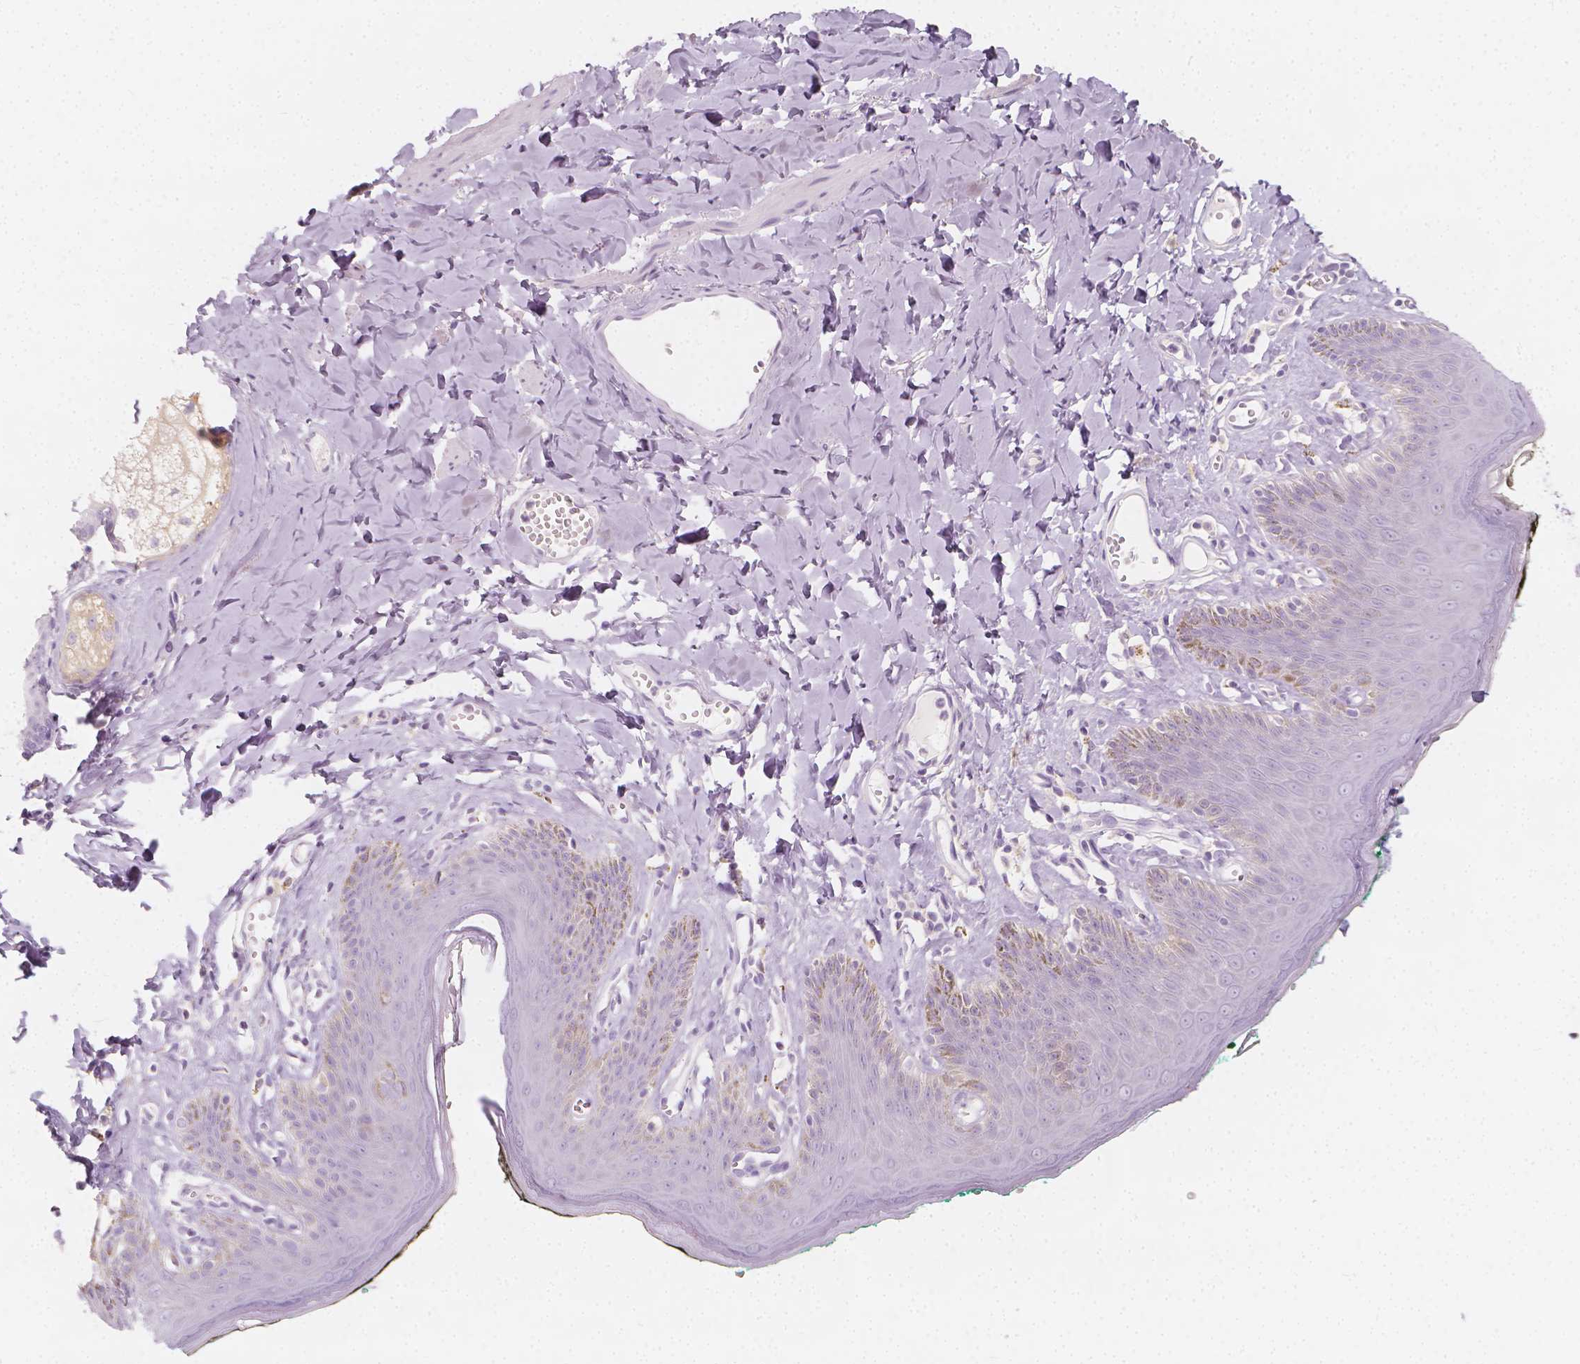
{"staining": {"intensity": "negative", "quantity": "none", "location": "none"}, "tissue": "skin", "cell_type": "Epidermal cells", "image_type": "normal", "snomed": [{"axis": "morphology", "description": "Normal tissue, NOS"}, {"axis": "topography", "description": "Vulva"}, {"axis": "topography", "description": "Peripheral nerve tissue"}], "caption": "This is a micrograph of immunohistochemistry (IHC) staining of normal skin, which shows no expression in epidermal cells. (DAB (3,3'-diaminobenzidine) immunohistochemistry (IHC) with hematoxylin counter stain).", "gene": "RBFOX1", "patient": {"sex": "female", "age": 66}}